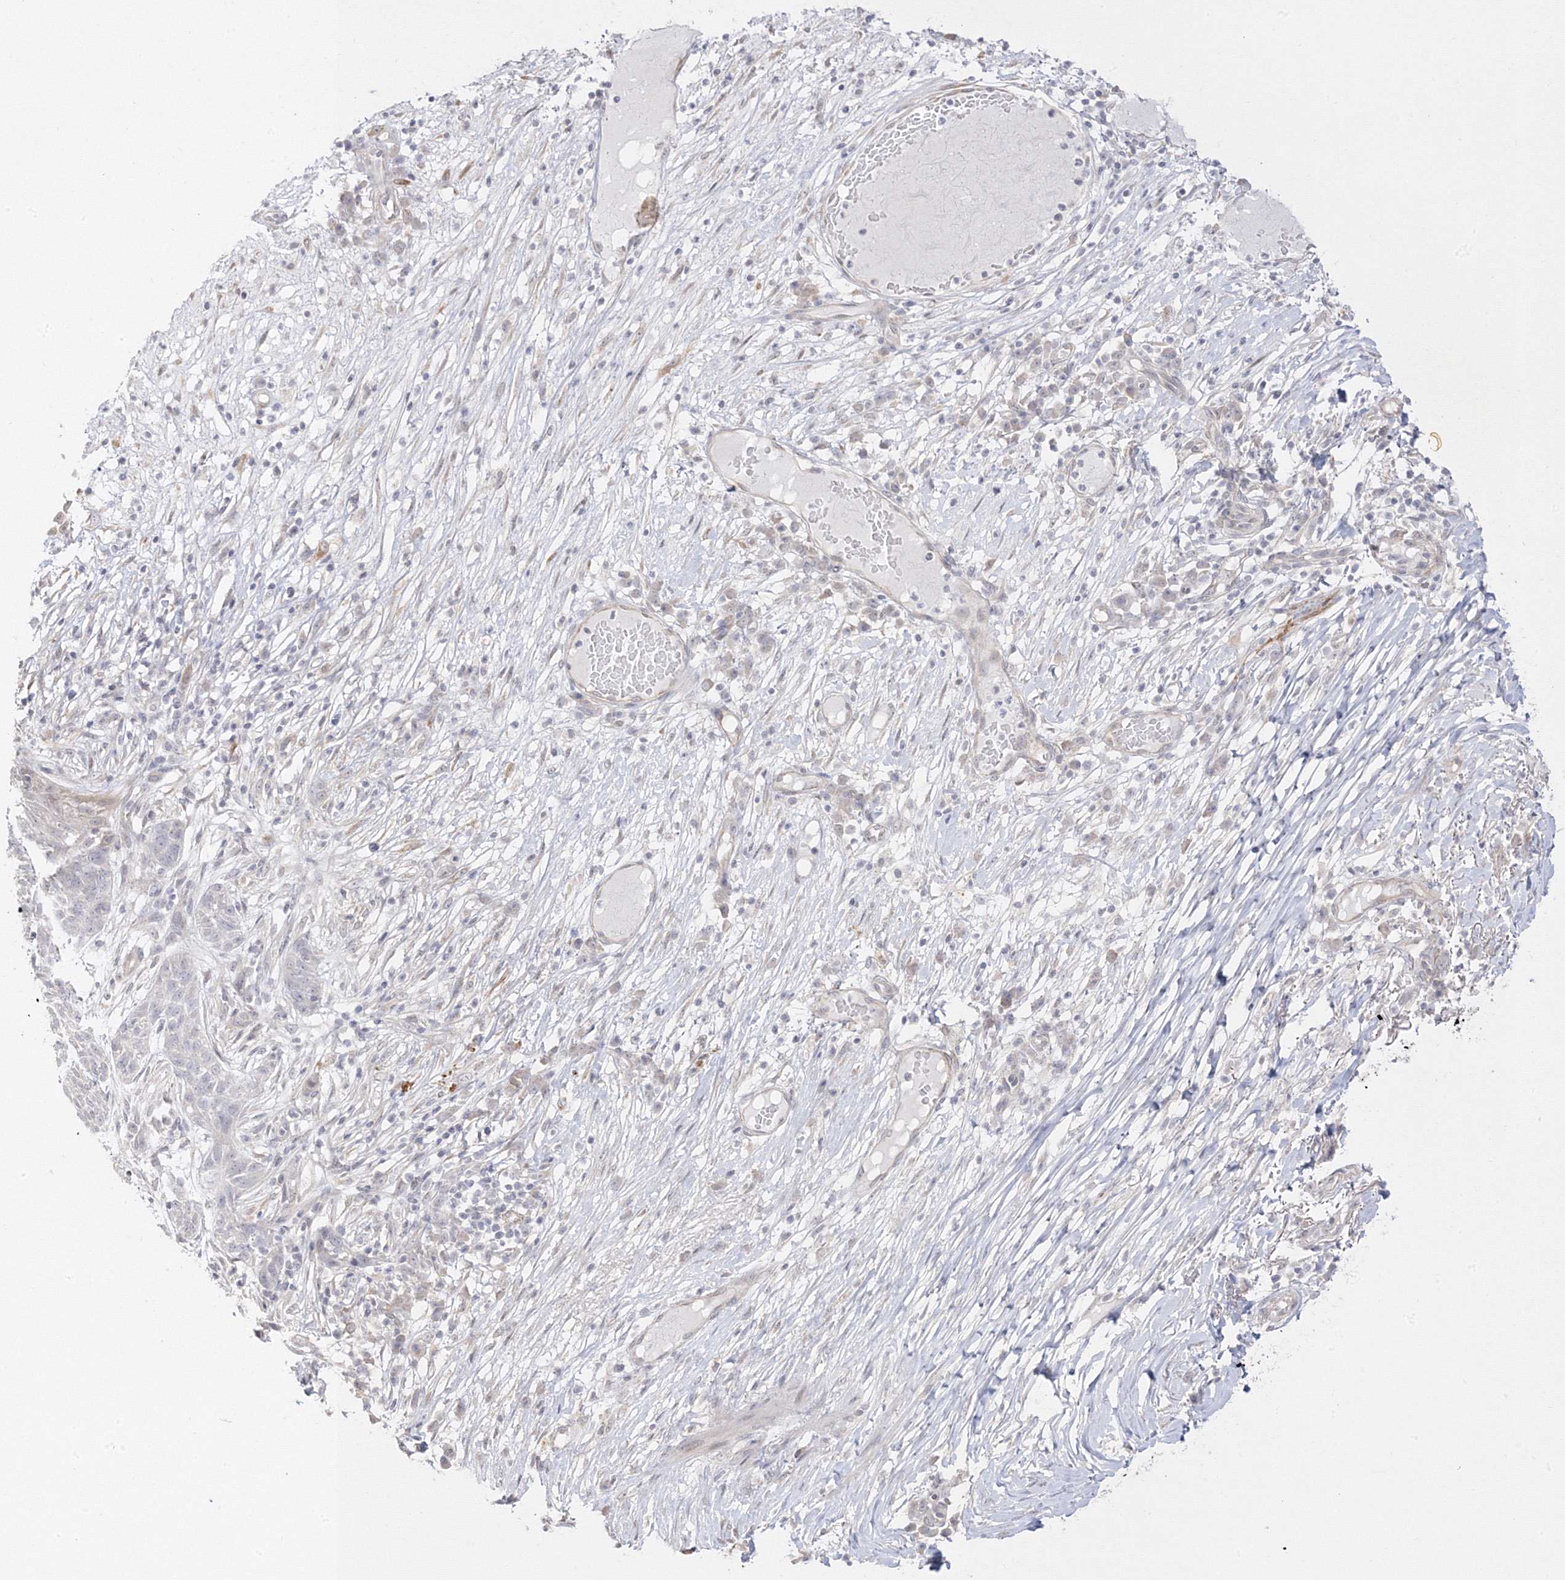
{"staining": {"intensity": "negative", "quantity": "none", "location": "none"}, "tissue": "skin cancer", "cell_type": "Tumor cells", "image_type": "cancer", "snomed": [{"axis": "morphology", "description": "Normal tissue, NOS"}, {"axis": "morphology", "description": "Basal cell carcinoma"}, {"axis": "topography", "description": "Skin"}], "caption": "An immunohistochemistry (IHC) photomicrograph of skin cancer (basal cell carcinoma) is shown. There is no staining in tumor cells of skin cancer (basal cell carcinoma). (IHC, brightfield microscopy, high magnification).", "gene": "C2CD2", "patient": {"sex": "male", "age": 64}}